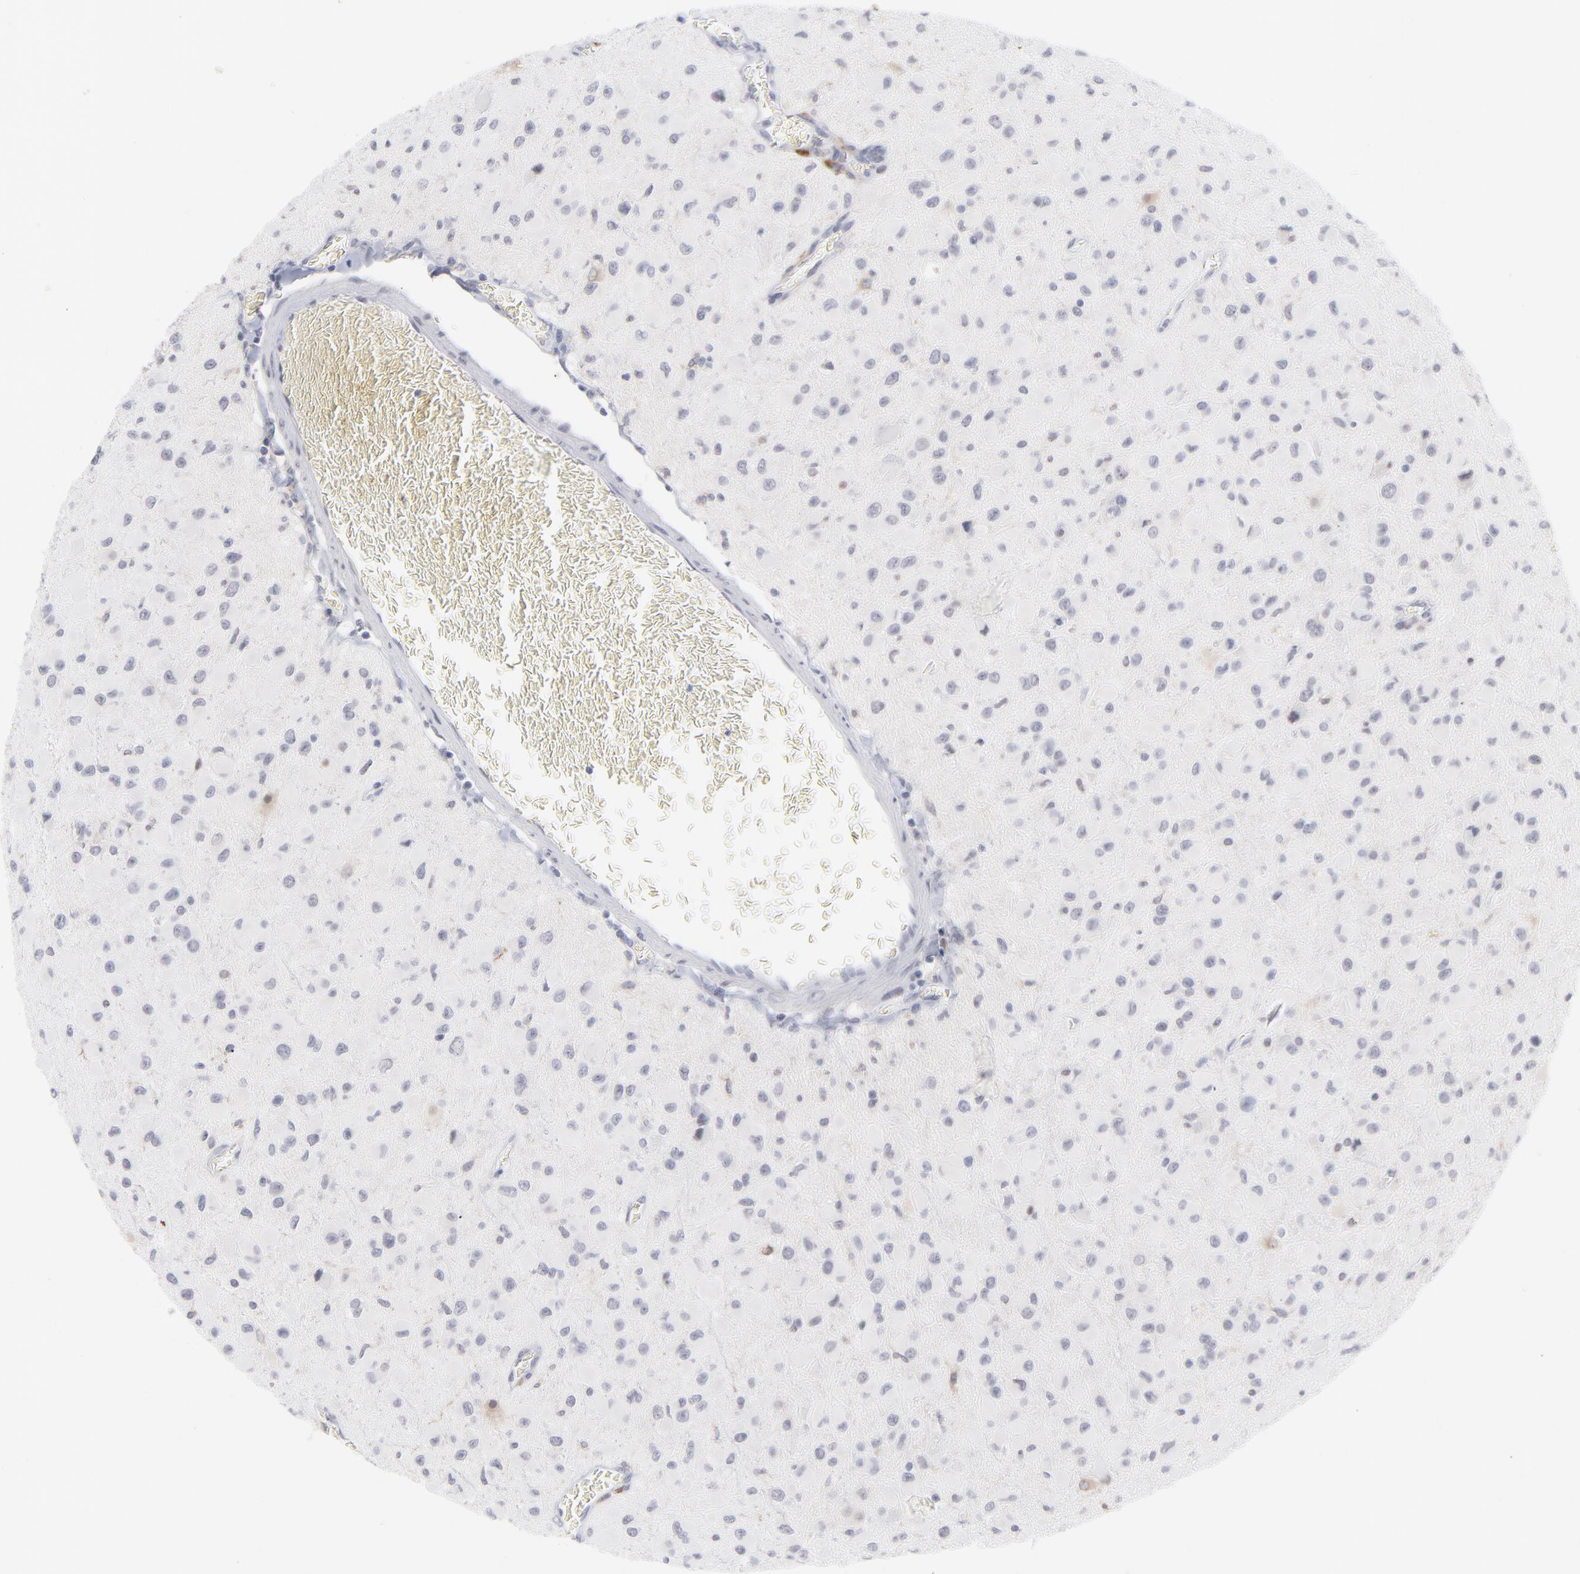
{"staining": {"intensity": "negative", "quantity": "none", "location": "none"}, "tissue": "glioma", "cell_type": "Tumor cells", "image_type": "cancer", "snomed": [{"axis": "morphology", "description": "Glioma, malignant, Low grade"}, {"axis": "topography", "description": "Brain"}], "caption": "This is an immunohistochemistry (IHC) histopathology image of malignant glioma (low-grade). There is no positivity in tumor cells.", "gene": "CCR2", "patient": {"sex": "male", "age": 42}}